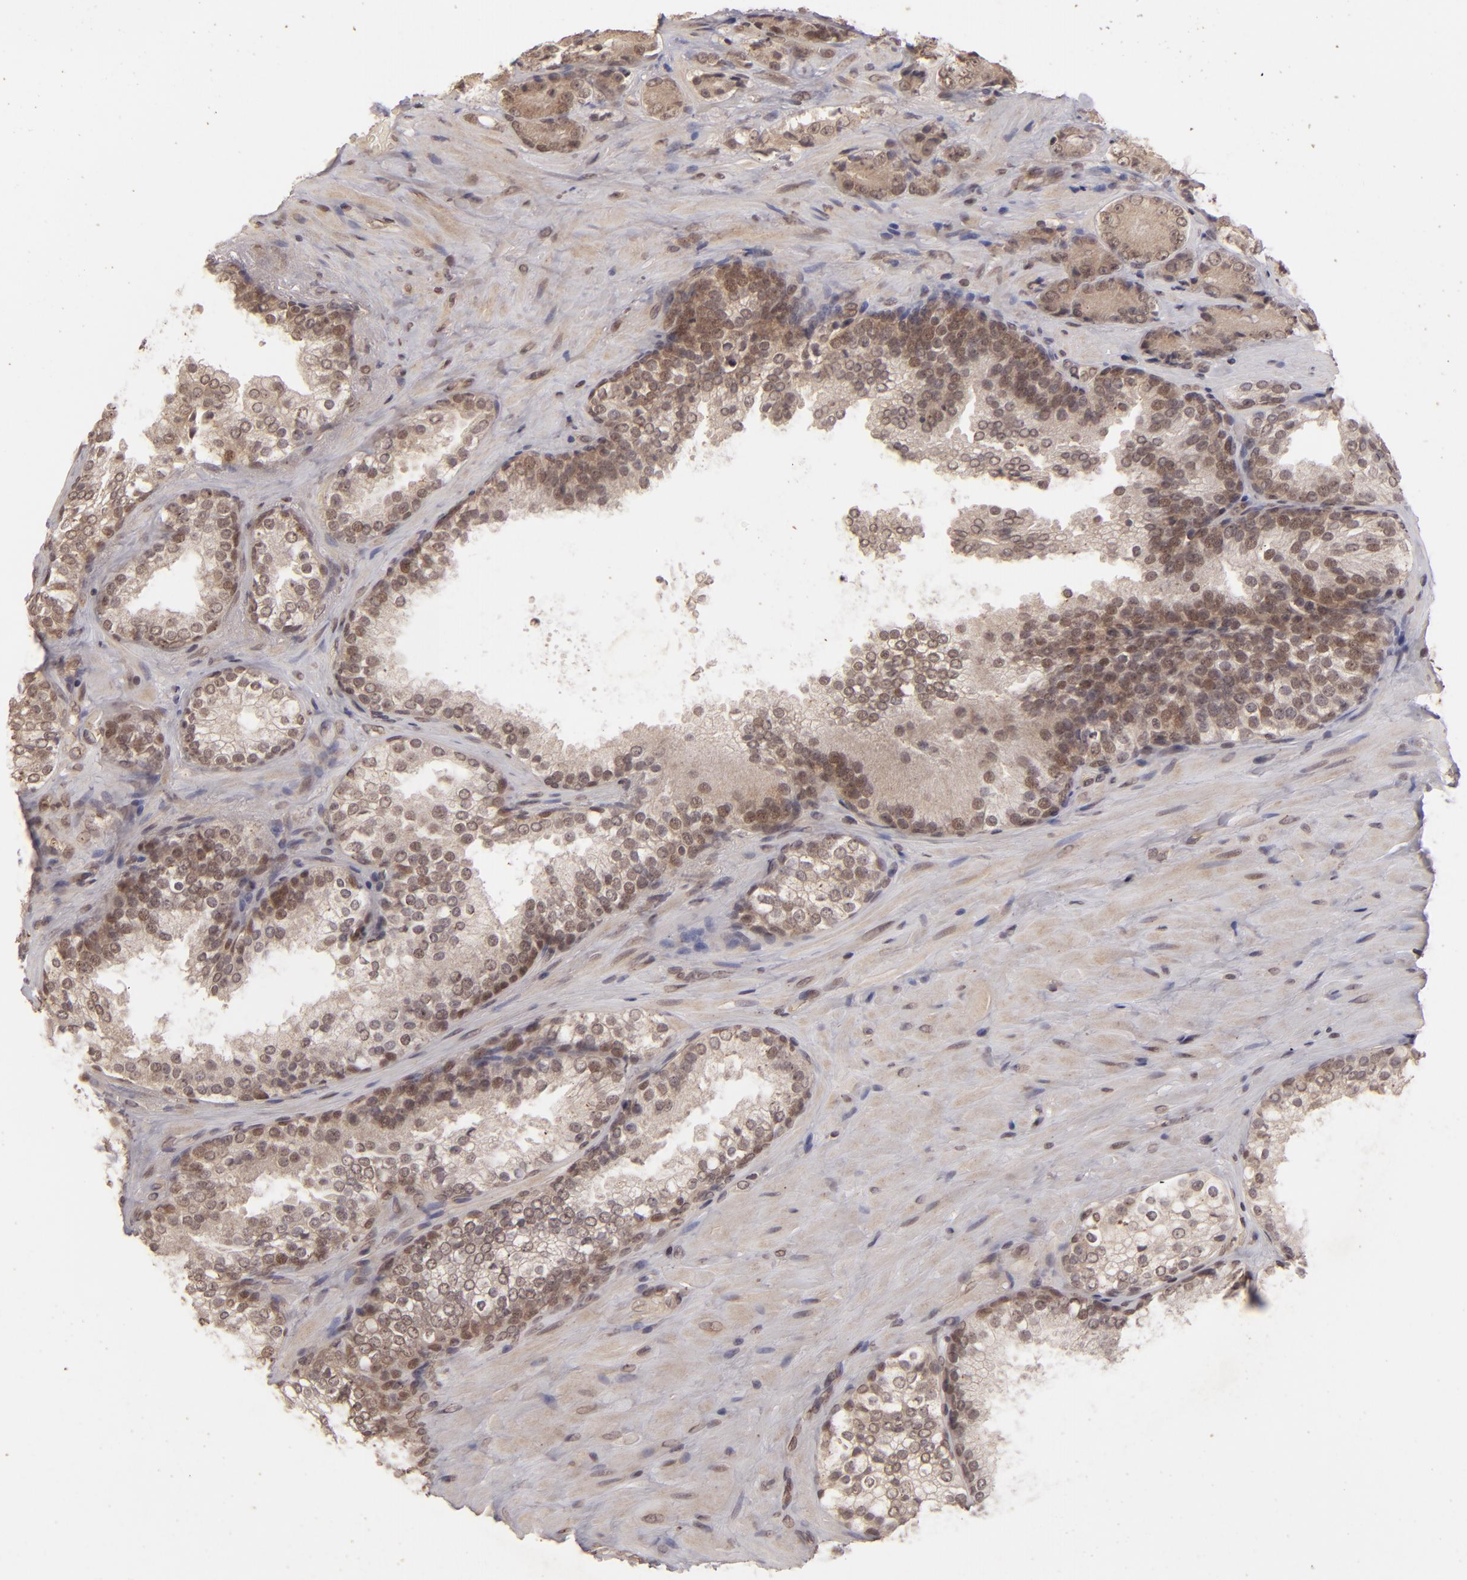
{"staining": {"intensity": "weak", "quantity": "25%-75%", "location": "cytoplasmic/membranous"}, "tissue": "prostate cancer", "cell_type": "Tumor cells", "image_type": "cancer", "snomed": [{"axis": "morphology", "description": "Adenocarcinoma, High grade"}, {"axis": "topography", "description": "Prostate"}], "caption": "A high-resolution histopathology image shows immunohistochemistry staining of prostate cancer, which exhibits weak cytoplasmic/membranous staining in approximately 25%-75% of tumor cells. (Stains: DAB in brown, nuclei in blue, Microscopy: brightfield microscopy at high magnification).", "gene": "DFFA", "patient": {"sex": "male", "age": 70}}